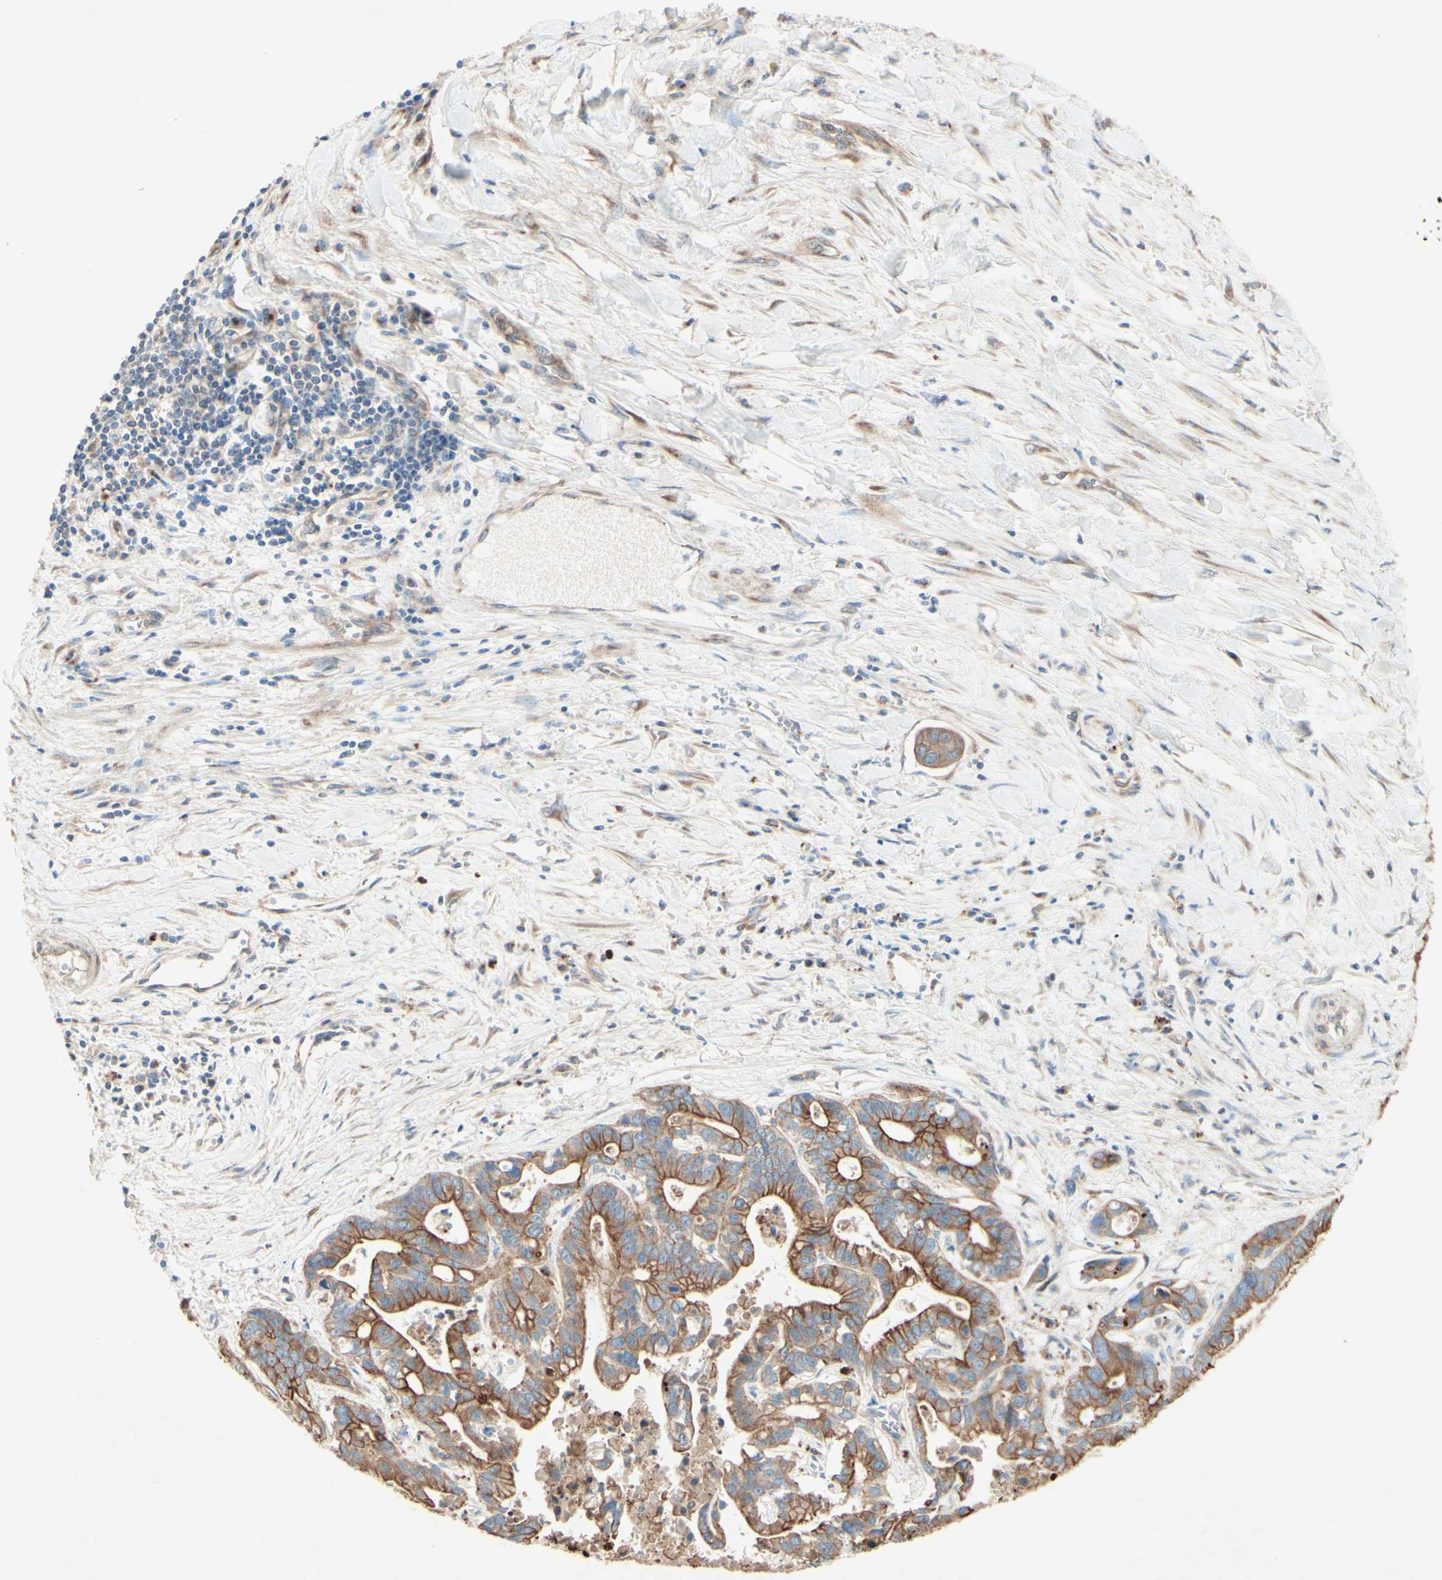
{"staining": {"intensity": "moderate", "quantity": ">75%", "location": "cytoplasmic/membranous"}, "tissue": "liver cancer", "cell_type": "Tumor cells", "image_type": "cancer", "snomed": [{"axis": "morphology", "description": "Cholangiocarcinoma"}, {"axis": "topography", "description": "Liver"}], "caption": "The image reveals immunohistochemical staining of cholangiocarcinoma (liver). There is moderate cytoplasmic/membranous positivity is appreciated in approximately >75% of tumor cells.", "gene": "MTM1", "patient": {"sex": "female", "age": 65}}